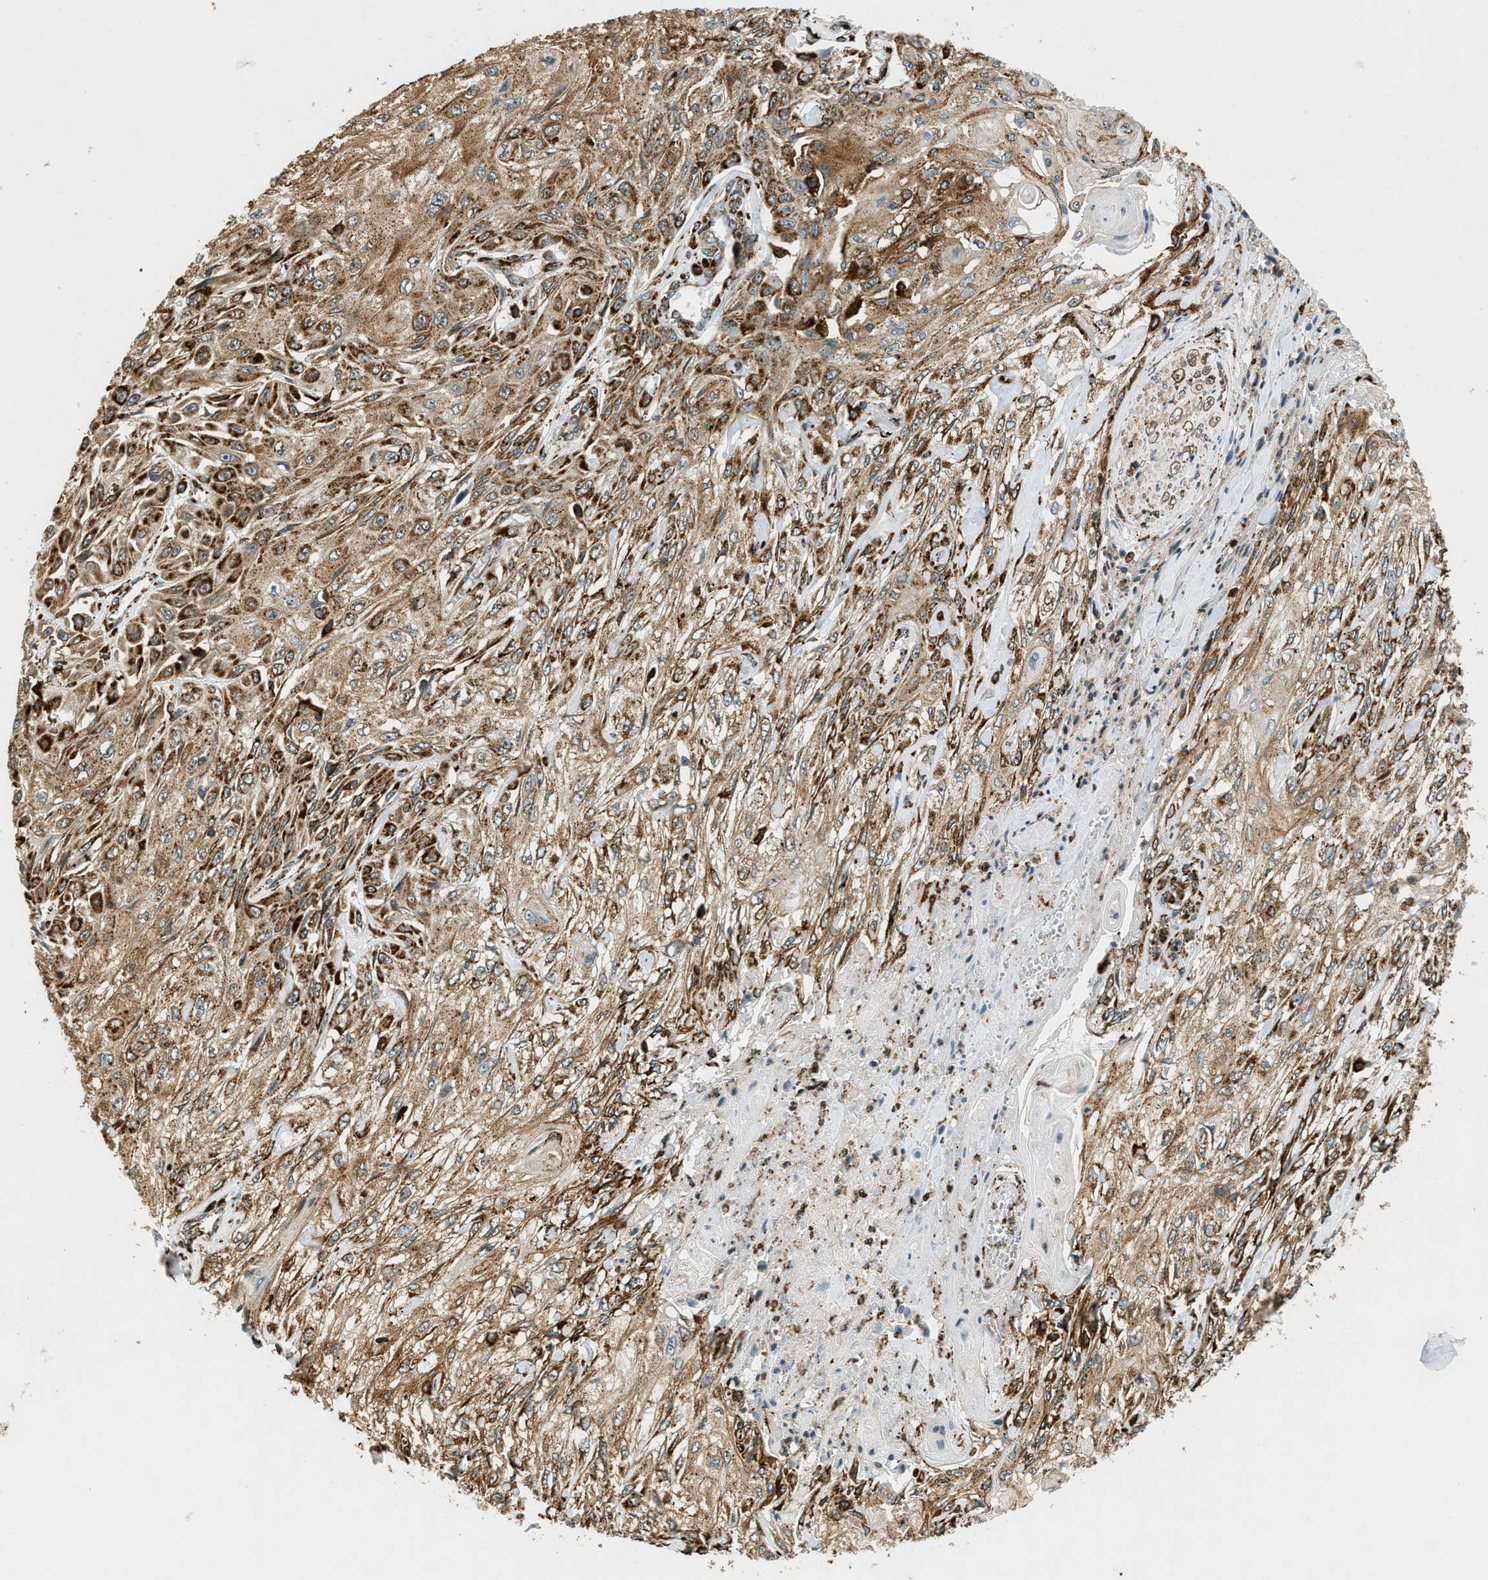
{"staining": {"intensity": "strong", "quantity": ">75%", "location": "cytoplasmic/membranous"}, "tissue": "skin cancer", "cell_type": "Tumor cells", "image_type": "cancer", "snomed": [{"axis": "morphology", "description": "Squamous cell carcinoma, NOS"}, {"axis": "morphology", "description": "Squamous cell carcinoma, metastatic, NOS"}, {"axis": "topography", "description": "Skin"}, {"axis": "topography", "description": "Lymph node"}], "caption": "This is a photomicrograph of IHC staining of metastatic squamous cell carcinoma (skin), which shows strong expression in the cytoplasmic/membranous of tumor cells.", "gene": "SEMA4D", "patient": {"sex": "male", "age": 75}}